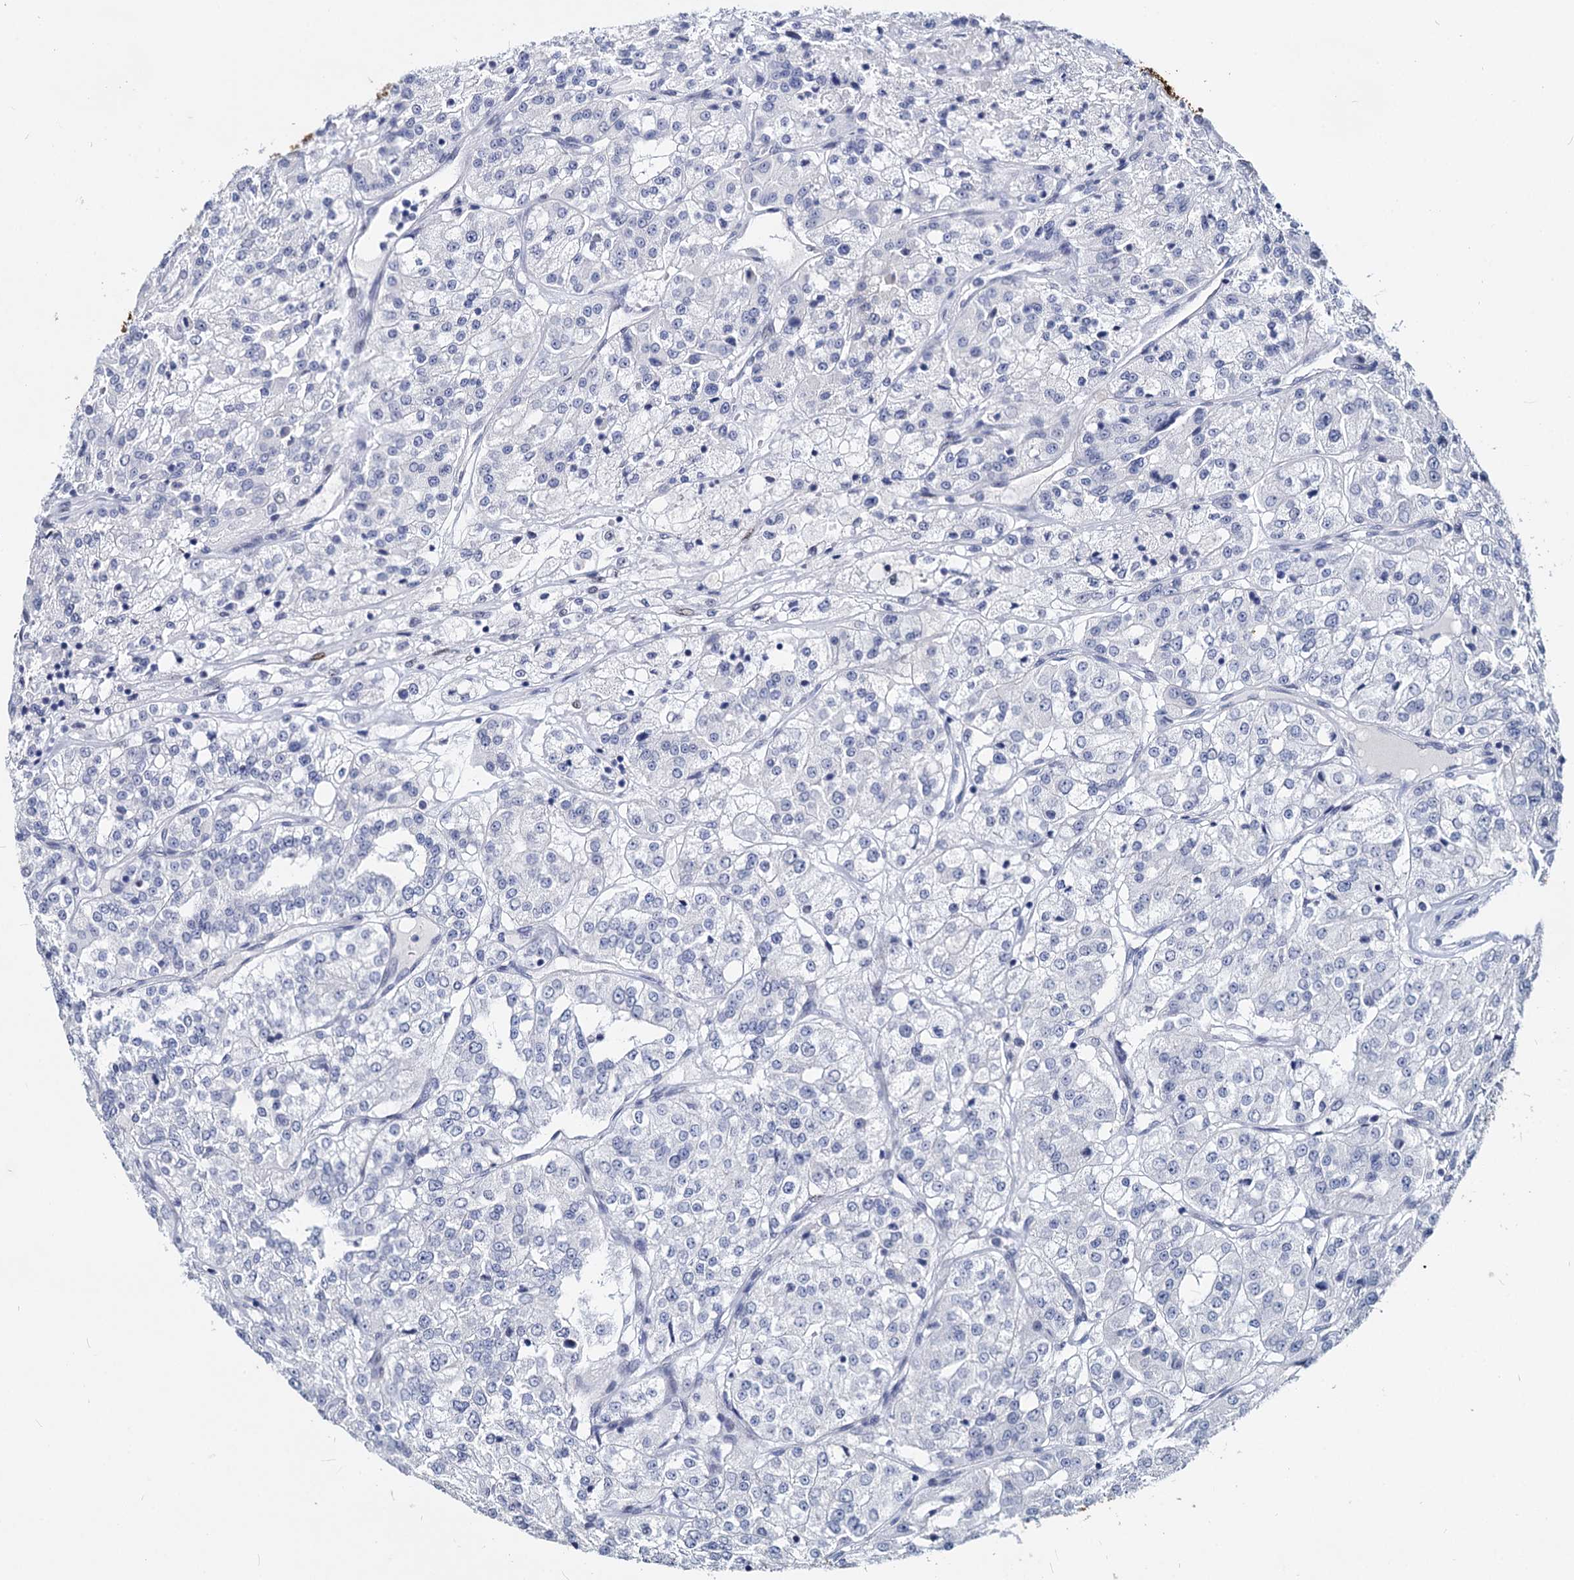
{"staining": {"intensity": "negative", "quantity": "none", "location": "none"}, "tissue": "renal cancer", "cell_type": "Tumor cells", "image_type": "cancer", "snomed": [{"axis": "morphology", "description": "Adenocarcinoma, NOS"}, {"axis": "topography", "description": "Kidney"}], "caption": "Renal cancer (adenocarcinoma) stained for a protein using IHC demonstrates no positivity tumor cells.", "gene": "MAGEA4", "patient": {"sex": "female", "age": 63}}